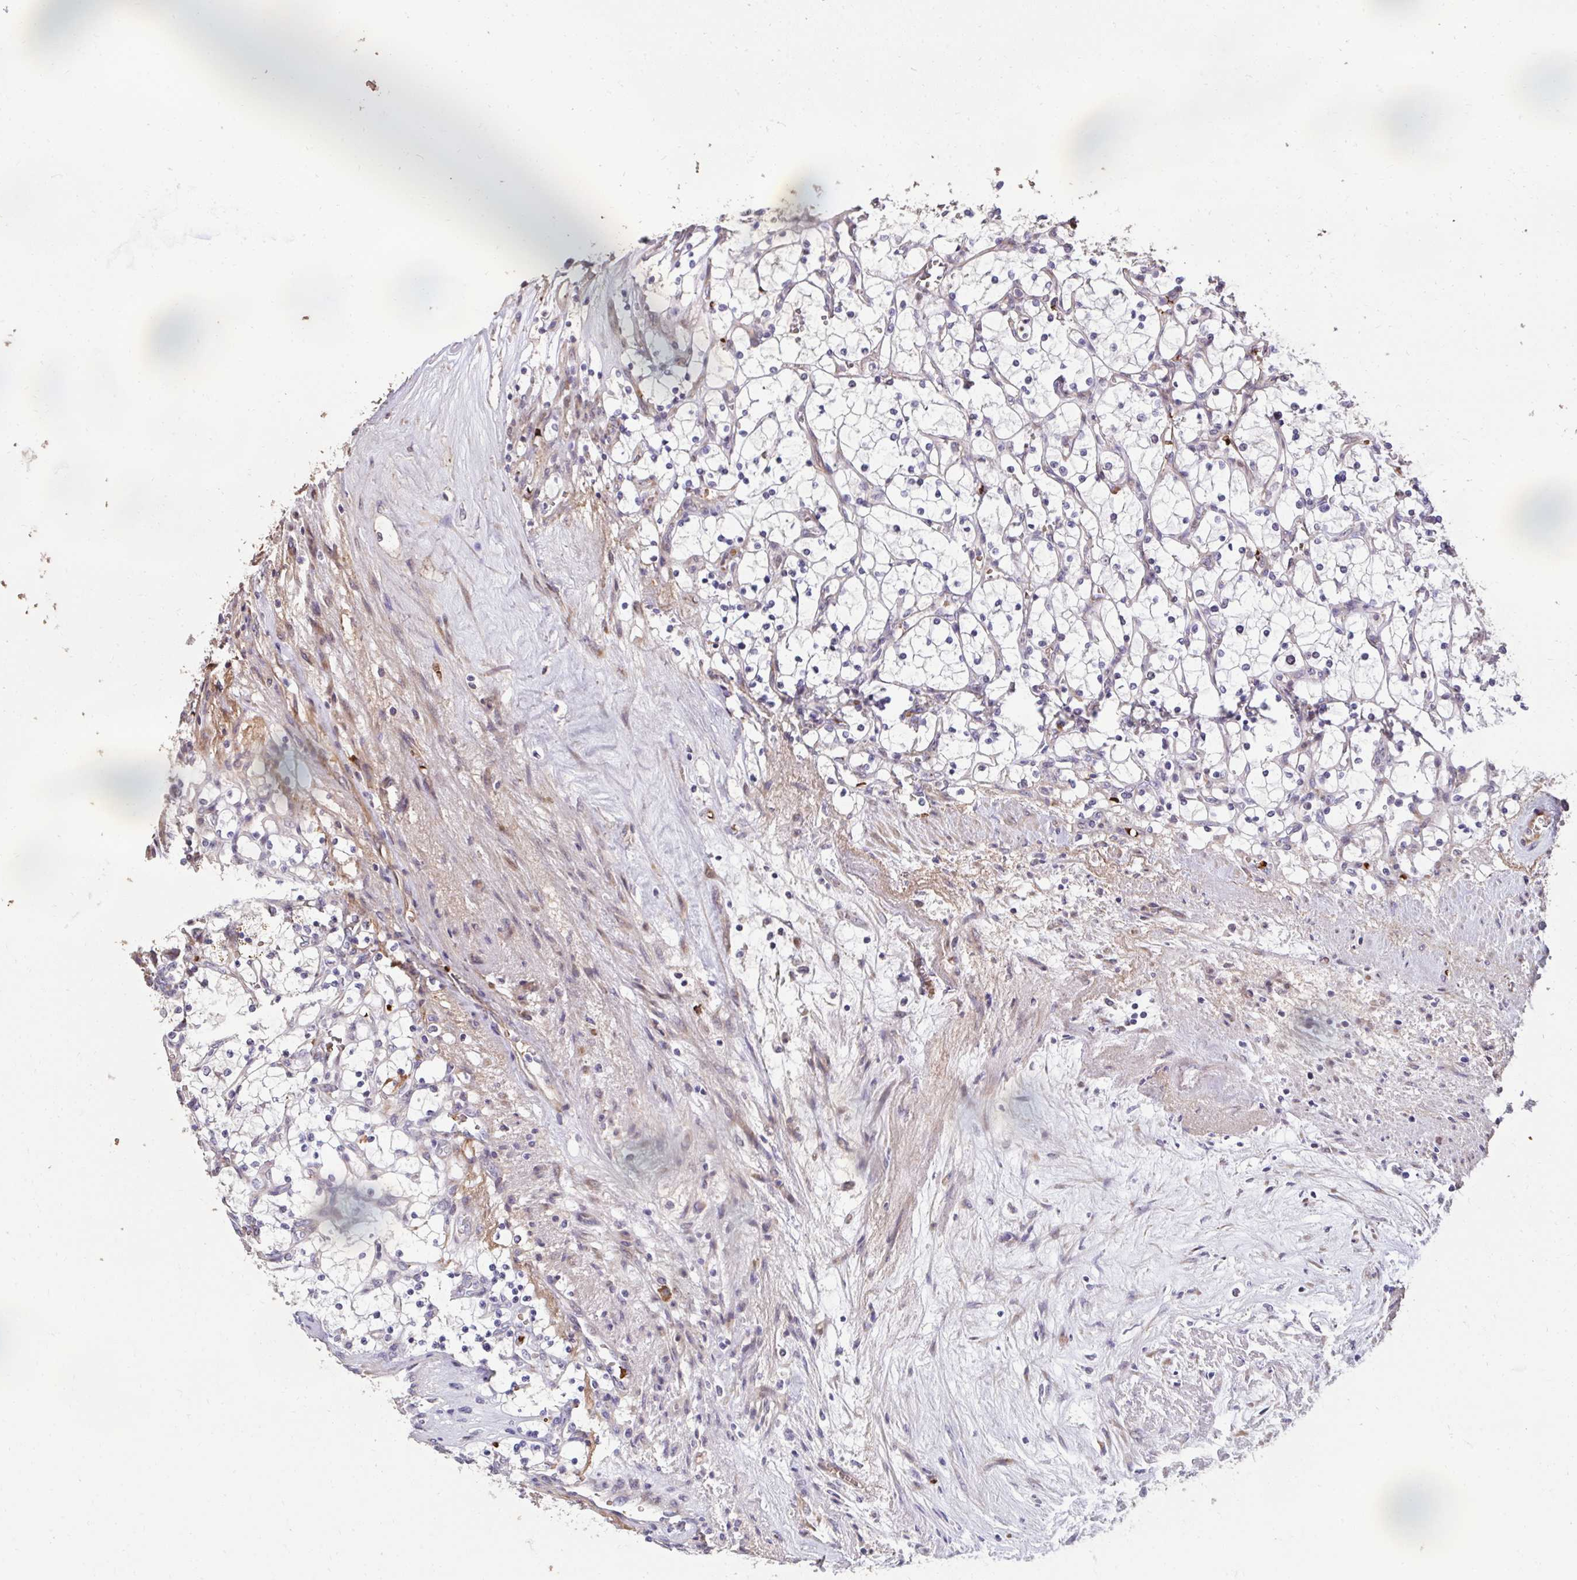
{"staining": {"intensity": "negative", "quantity": "none", "location": "none"}, "tissue": "renal cancer", "cell_type": "Tumor cells", "image_type": "cancer", "snomed": [{"axis": "morphology", "description": "Adenocarcinoma, NOS"}, {"axis": "topography", "description": "Kidney"}], "caption": "Immunohistochemistry (IHC) image of human adenocarcinoma (renal) stained for a protein (brown), which reveals no positivity in tumor cells.", "gene": "FIBCD1", "patient": {"sex": "female", "age": 69}}